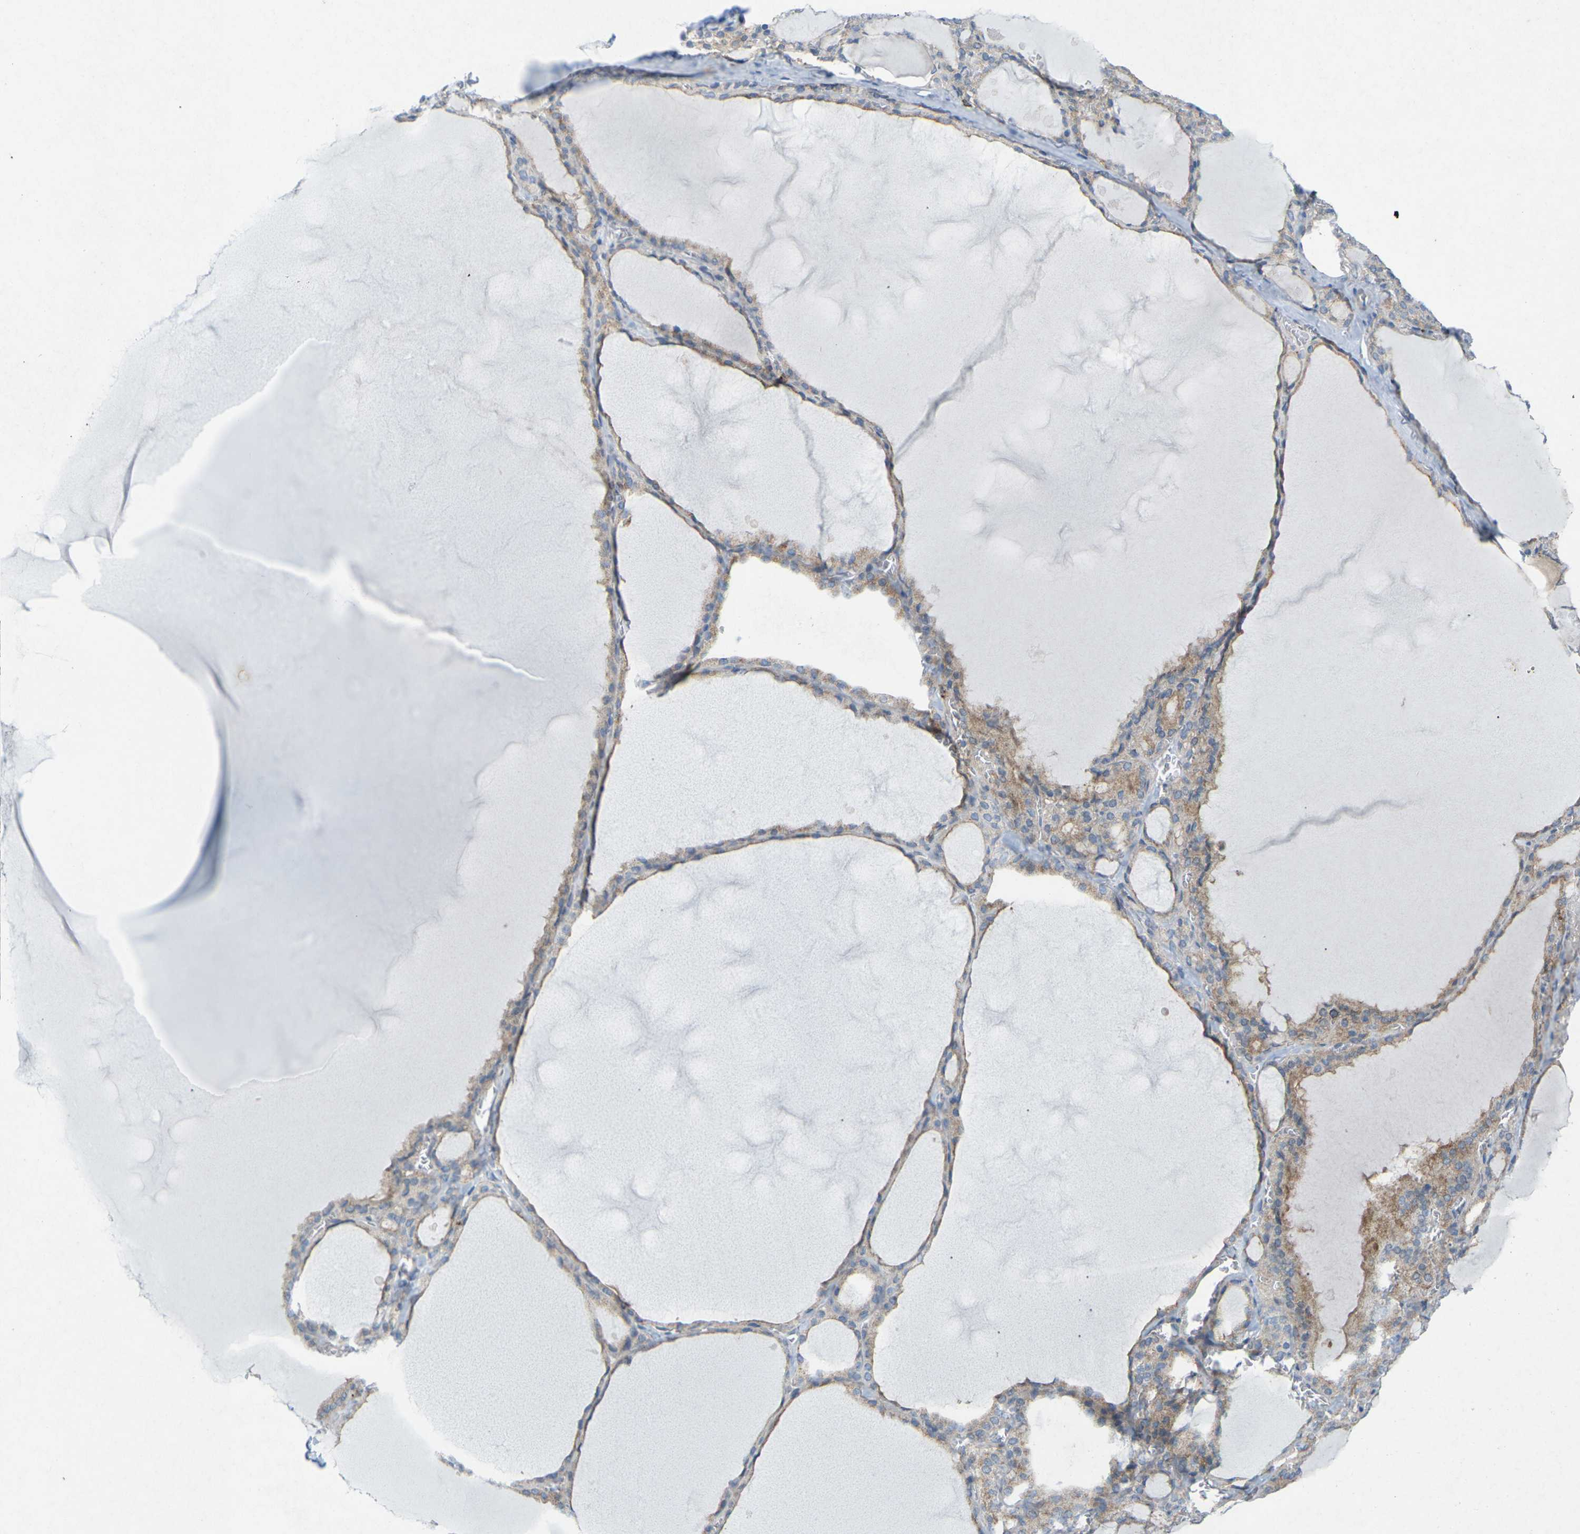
{"staining": {"intensity": "weak", "quantity": ">75%", "location": "cytoplasmic/membranous"}, "tissue": "thyroid gland", "cell_type": "Glandular cells", "image_type": "normal", "snomed": [{"axis": "morphology", "description": "Normal tissue, NOS"}, {"axis": "topography", "description": "Thyroid gland"}], "caption": "The histopathology image displays staining of unremarkable thyroid gland, revealing weak cytoplasmic/membranous protein expression (brown color) within glandular cells. The protein of interest is shown in brown color, while the nuclei are stained blue.", "gene": "STK11", "patient": {"sex": "male", "age": 56}}